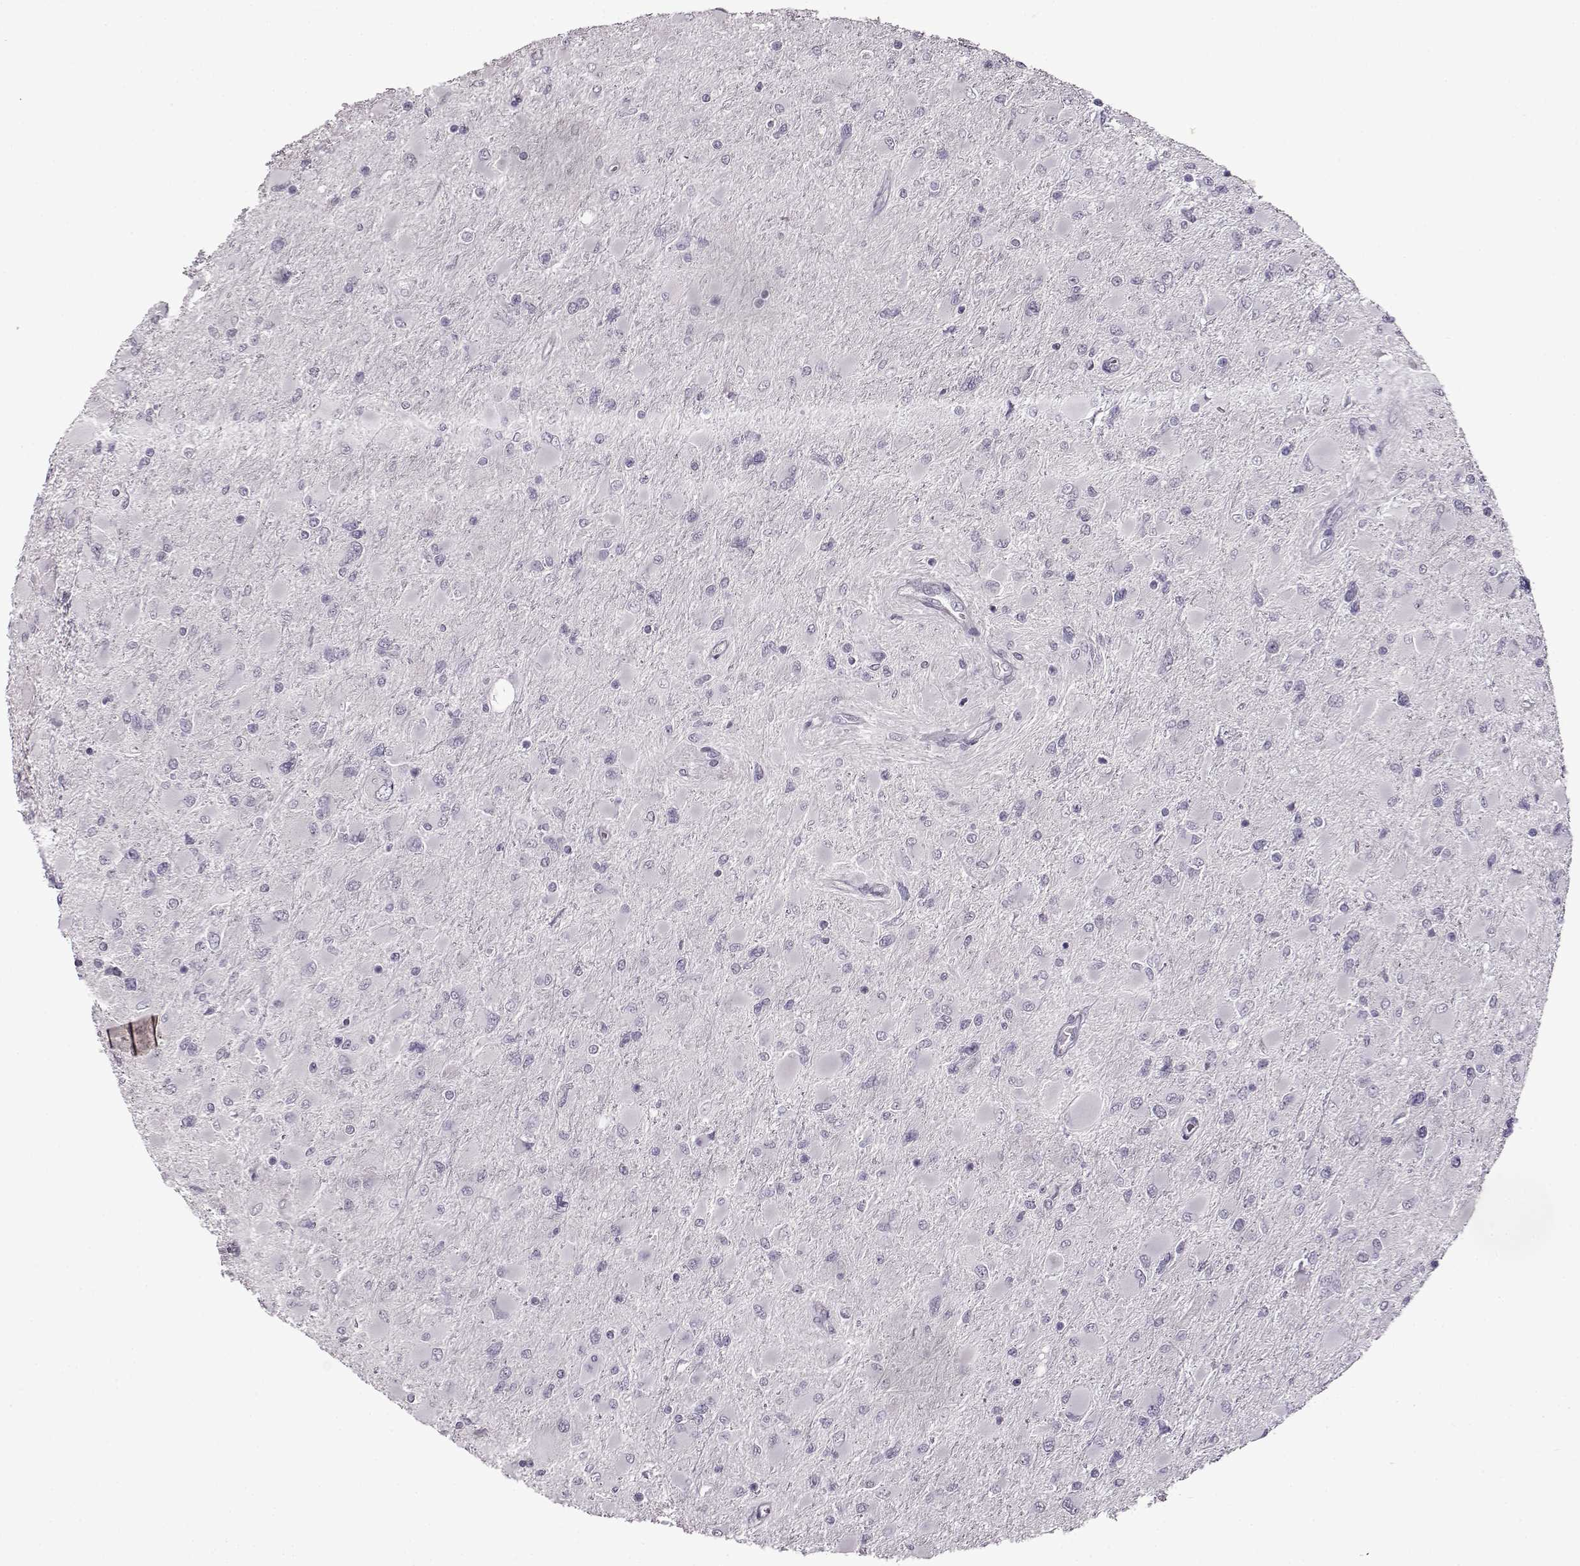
{"staining": {"intensity": "negative", "quantity": "none", "location": "none"}, "tissue": "glioma", "cell_type": "Tumor cells", "image_type": "cancer", "snomed": [{"axis": "morphology", "description": "Glioma, malignant, High grade"}, {"axis": "topography", "description": "Cerebral cortex"}], "caption": "High power microscopy image of an immunohistochemistry photomicrograph of malignant glioma (high-grade), revealing no significant positivity in tumor cells.", "gene": "FSHB", "patient": {"sex": "female", "age": 36}}